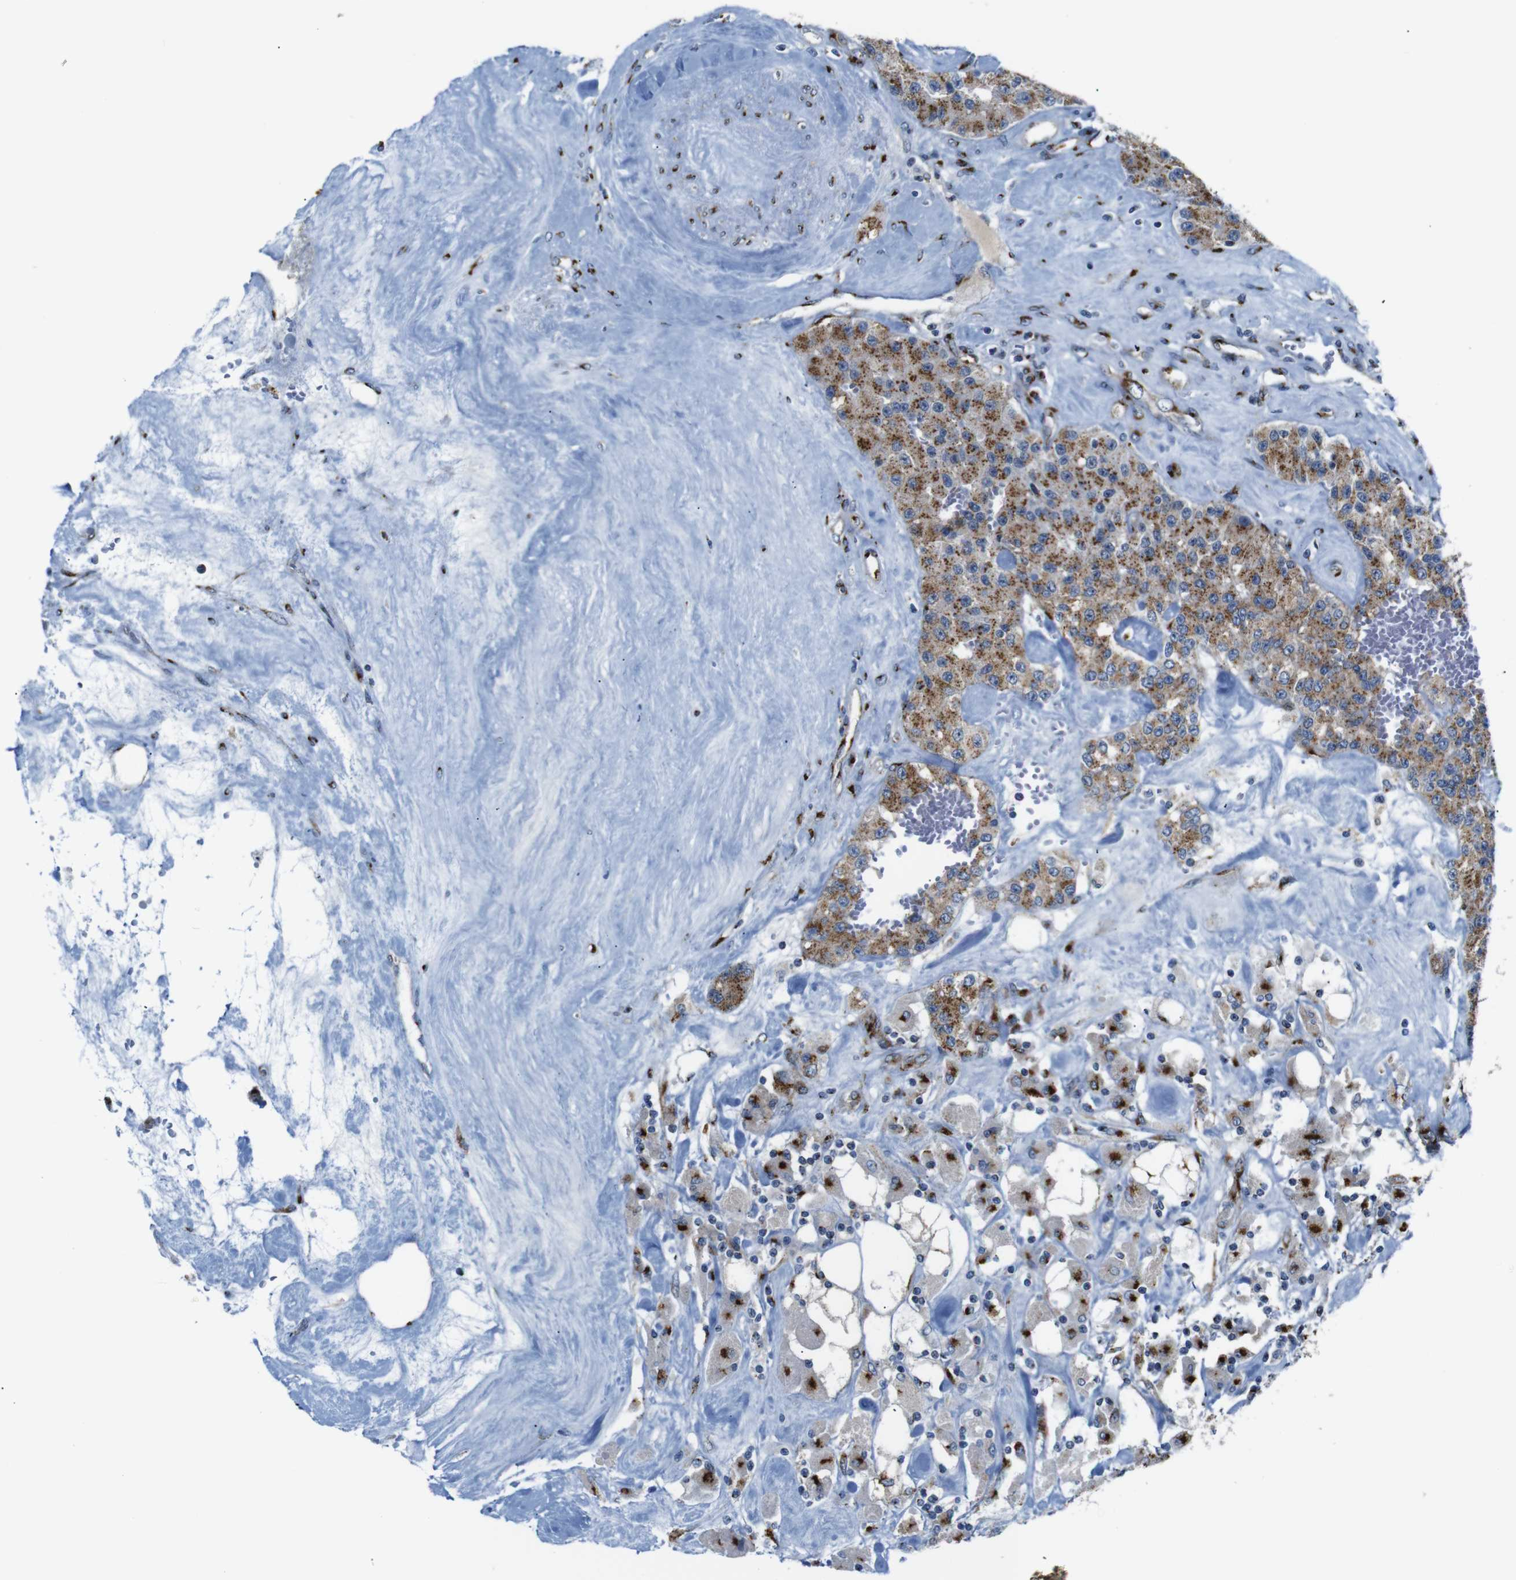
{"staining": {"intensity": "moderate", "quantity": ">75%", "location": "cytoplasmic/membranous"}, "tissue": "carcinoid", "cell_type": "Tumor cells", "image_type": "cancer", "snomed": [{"axis": "morphology", "description": "Carcinoid, malignant, NOS"}, {"axis": "topography", "description": "Pancreas"}], "caption": "Malignant carcinoid stained with immunohistochemistry (IHC) displays moderate cytoplasmic/membranous positivity in approximately >75% of tumor cells.", "gene": "TGOLN2", "patient": {"sex": "male", "age": 41}}